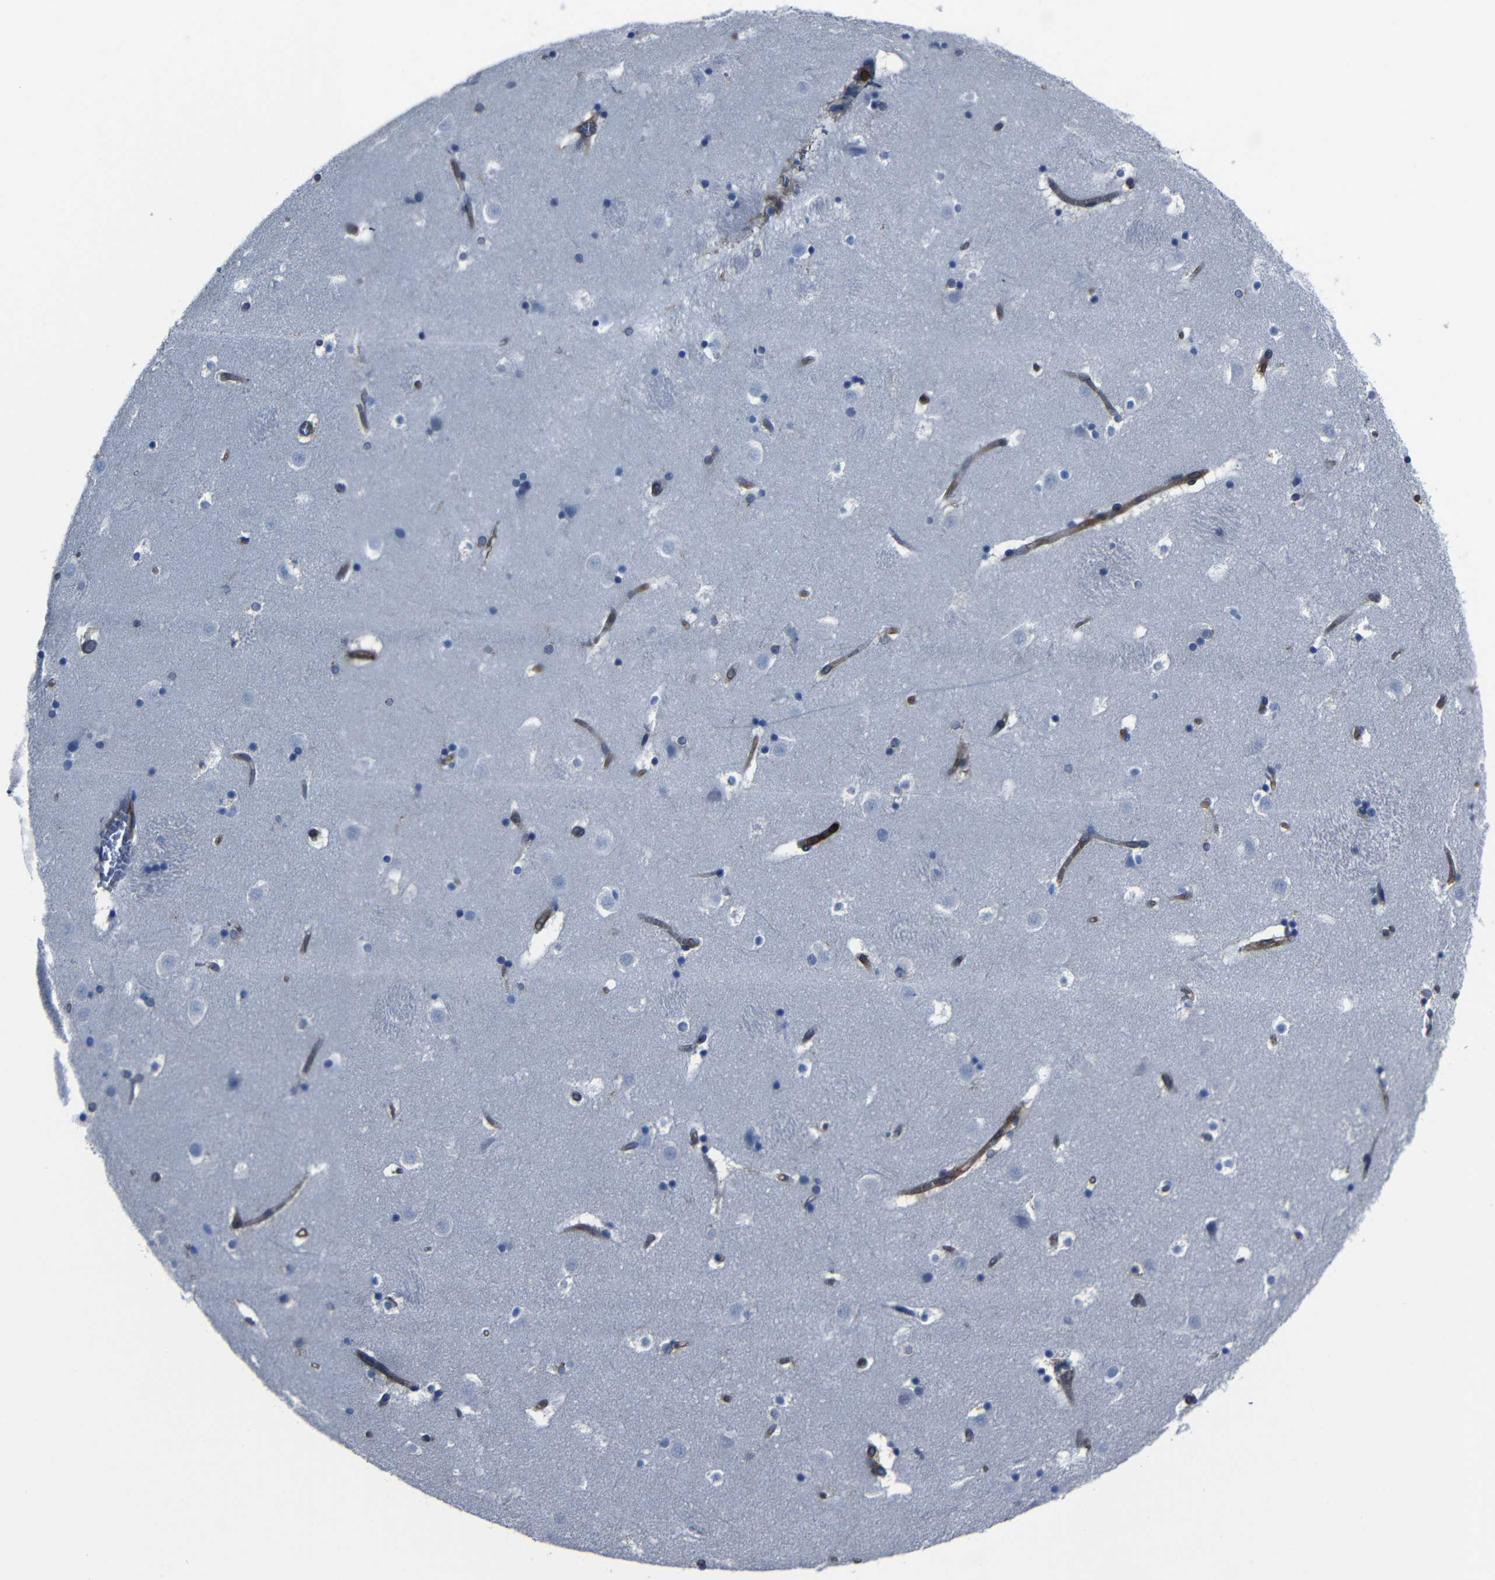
{"staining": {"intensity": "negative", "quantity": "none", "location": "none"}, "tissue": "caudate", "cell_type": "Glial cells", "image_type": "normal", "snomed": [{"axis": "morphology", "description": "Normal tissue, NOS"}, {"axis": "topography", "description": "Lateral ventricle wall"}], "caption": "Immunohistochemical staining of unremarkable caudate exhibits no significant expression in glial cells. (DAB immunohistochemistry (IHC), high magnification).", "gene": "ARHGEF1", "patient": {"sex": "male", "age": 45}}